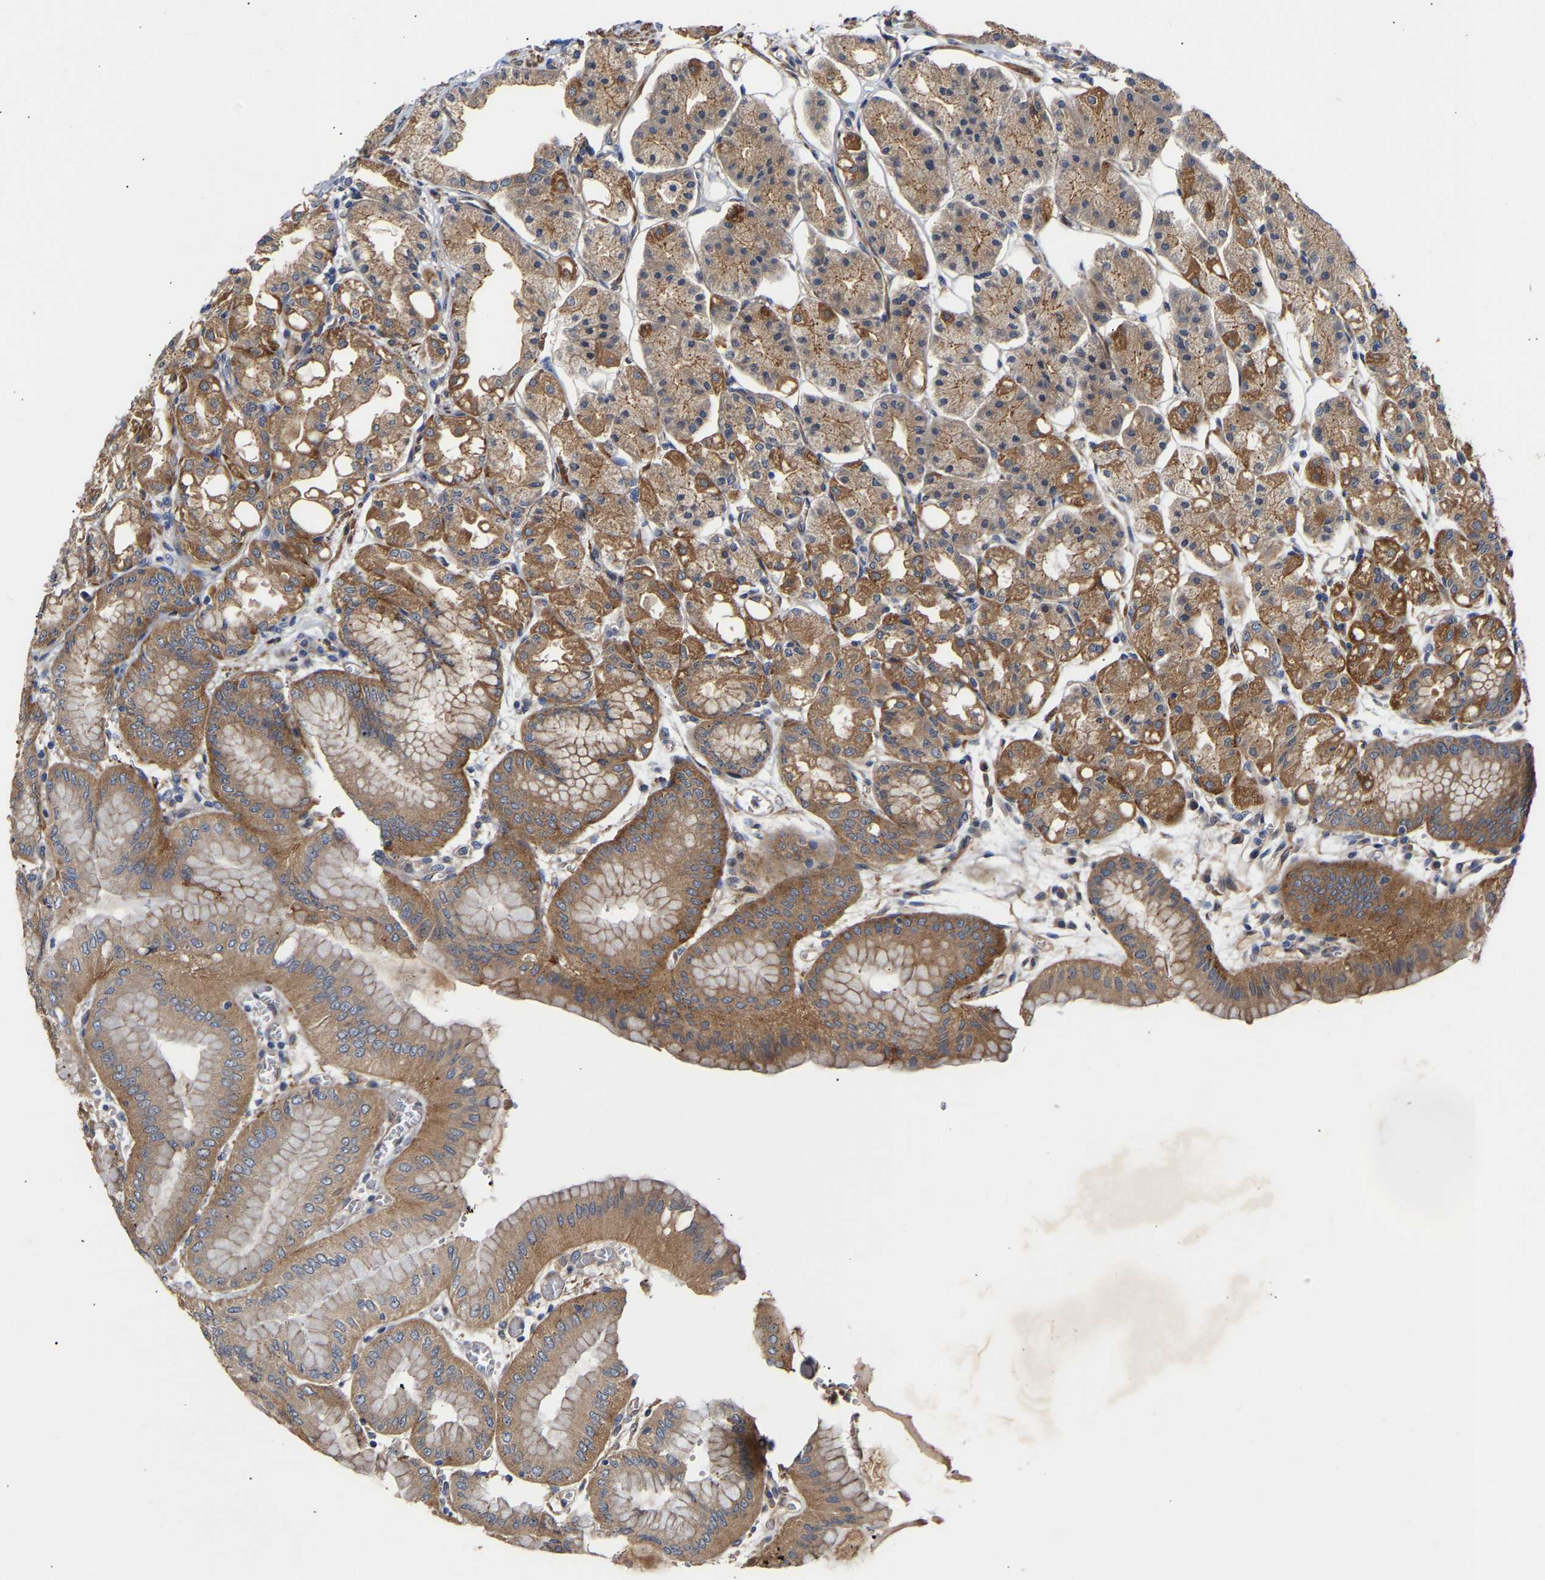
{"staining": {"intensity": "moderate", "quantity": ">75%", "location": "cytoplasmic/membranous"}, "tissue": "stomach", "cell_type": "Glandular cells", "image_type": "normal", "snomed": [{"axis": "morphology", "description": "Normal tissue, NOS"}, {"axis": "topography", "description": "Stomach, lower"}], "caption": "The micrograph demonstrates a brown stain indicating the presence of a protein in the cytoplasmic/membranous of glandular cells in stomach. (IHC, brightfield microscopy, high magnification).", "gene": "KASH5", "patient": {"sex": "male", "age": 71}}